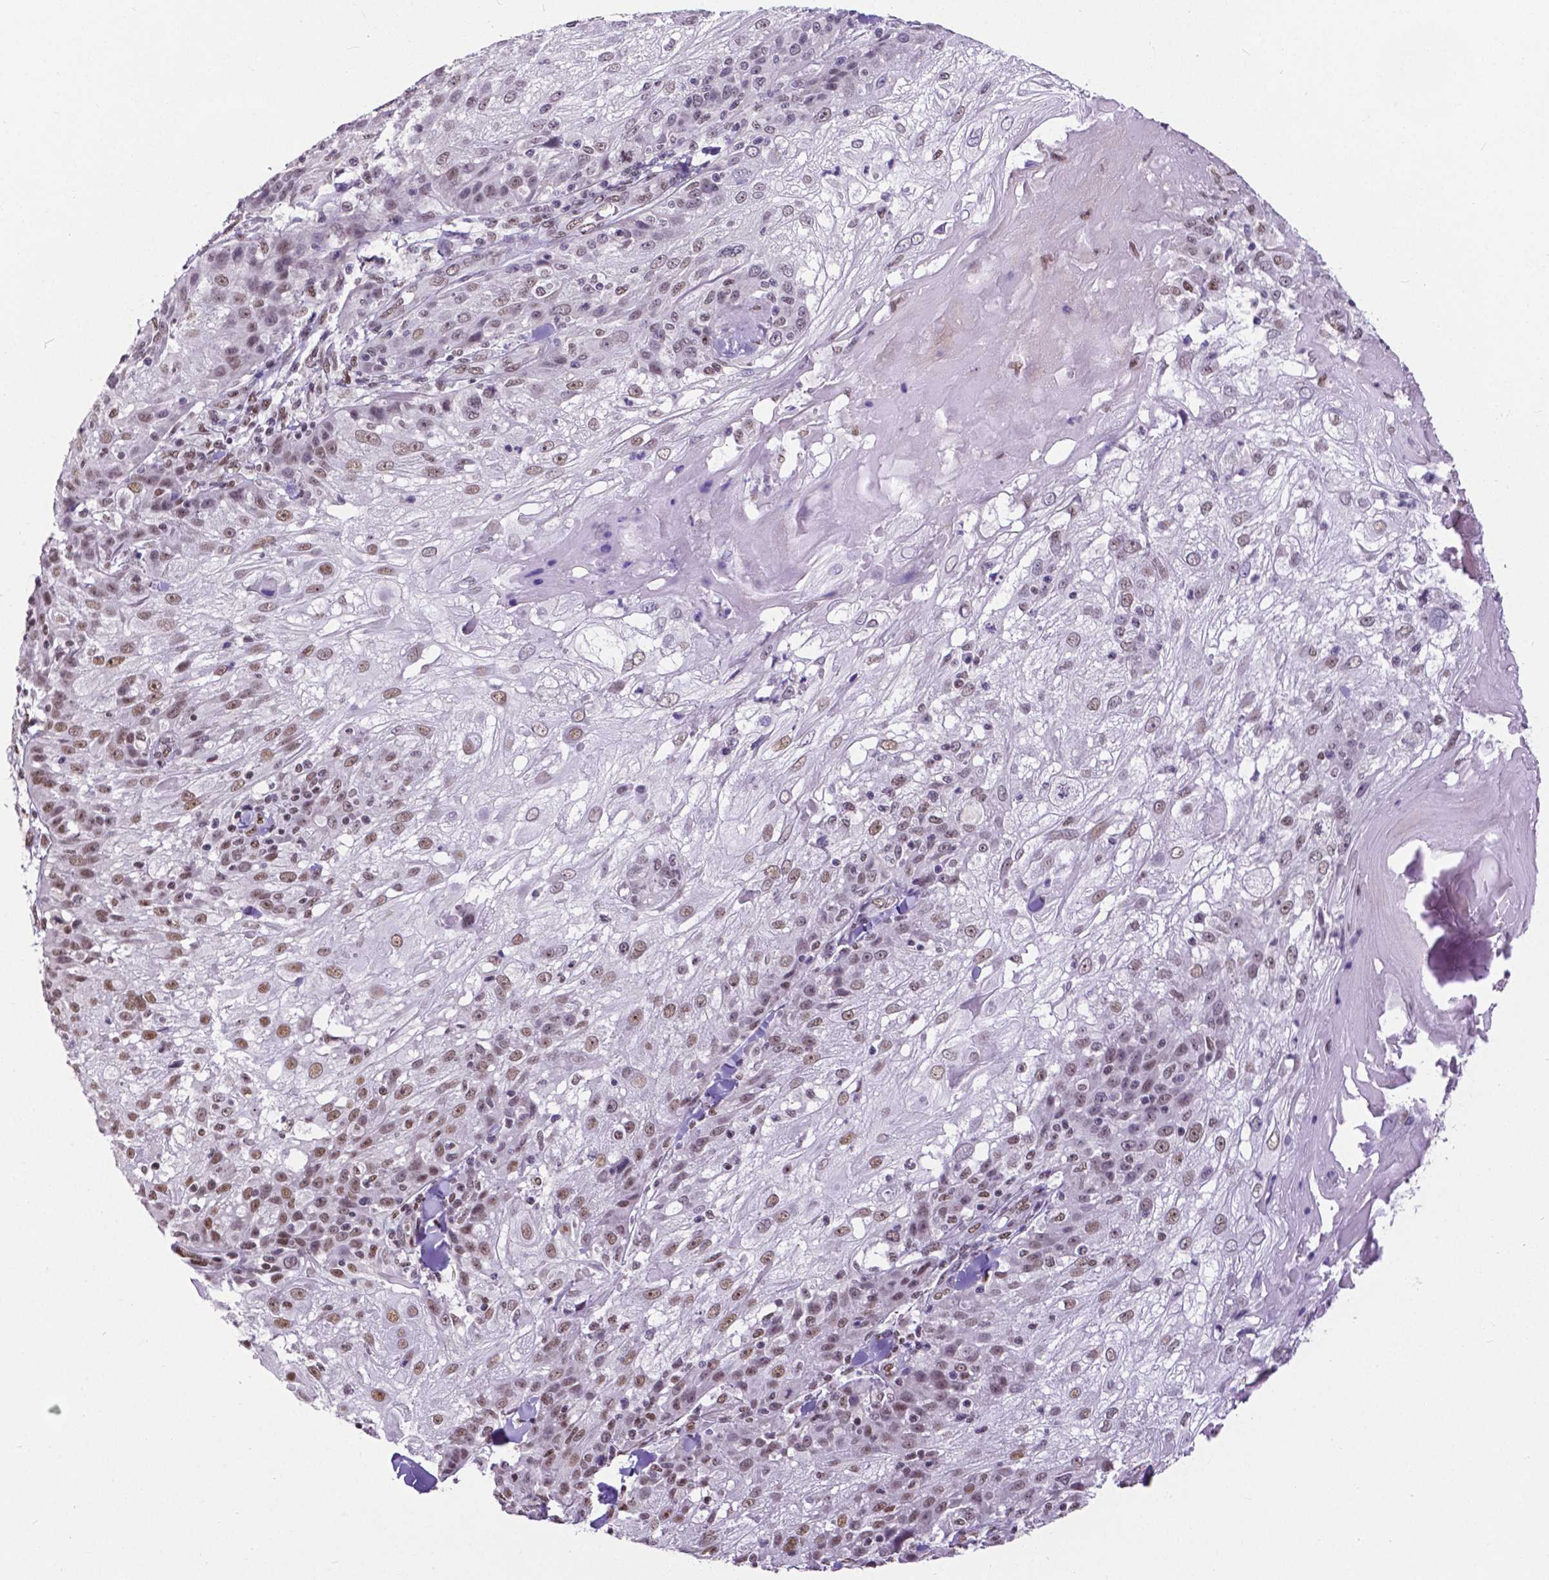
{"staining": {"intensity": "moderate", "quantity": "<25%", "location": "nuclear"}, "tissue": "skin cancer", "cell_type": "Tumor cells", "image_type": "cancer", "snomed": [{"axis": "morphology", "description": "Normal tissue, NOS"}, {"axis": "morphology", "description": "Squamous cell carcinoma, NOS"}, {"axis": "topography", "description": "Skin"}], "caption": "Human skin squamous cell carcinoma stained with a brown dye exhibits moderate nuclear positive staining in about <25% of tumor cells.", "gene": "ATRX", "patient": {"sex": "female", "age": 83}}